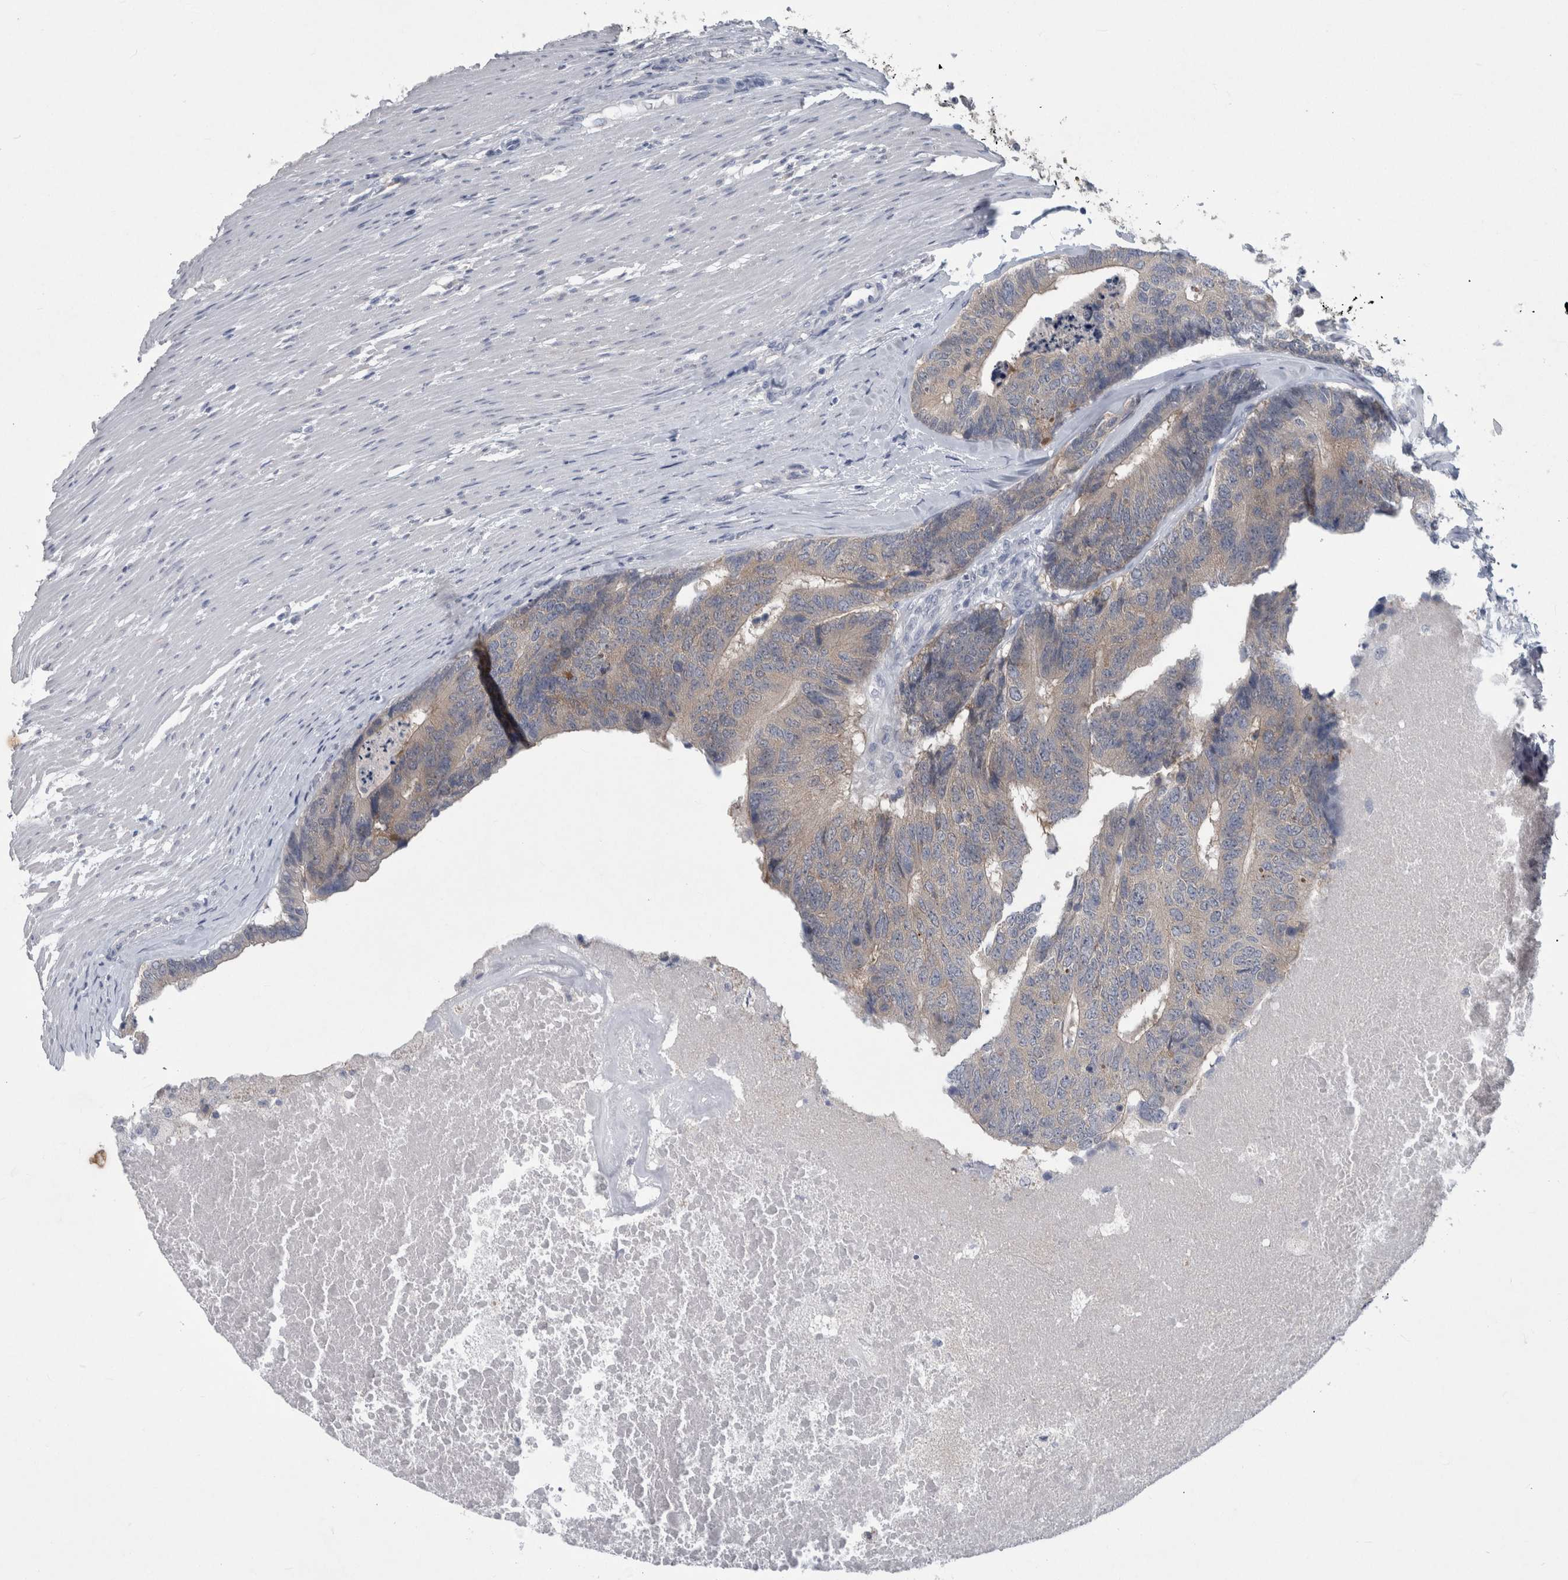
{"staining": {"intensity": "weak", "quantity": "25%-75%", "location": "cytoplasmic/membranous"}, "tissue": "colorectal cancer", "cell_type": "Tumor cells", "image_type": "cancer", "snomed": [{"axis": "morphology", "description": "Adenocarcinoma, NOS"}, {"axis": "topography", "description": "Colon"}], "caption": "Protein staining of colorectal cancer (adenocarcinoma) tissue reveals weak cytoplasmic/membranous expression in about 25%-75% of tumor cells. (Brightfield microscopy of DAB IHC at high magnification).", "gene": "FAM83H", "patient": {"sex": "female", "age": 67}}